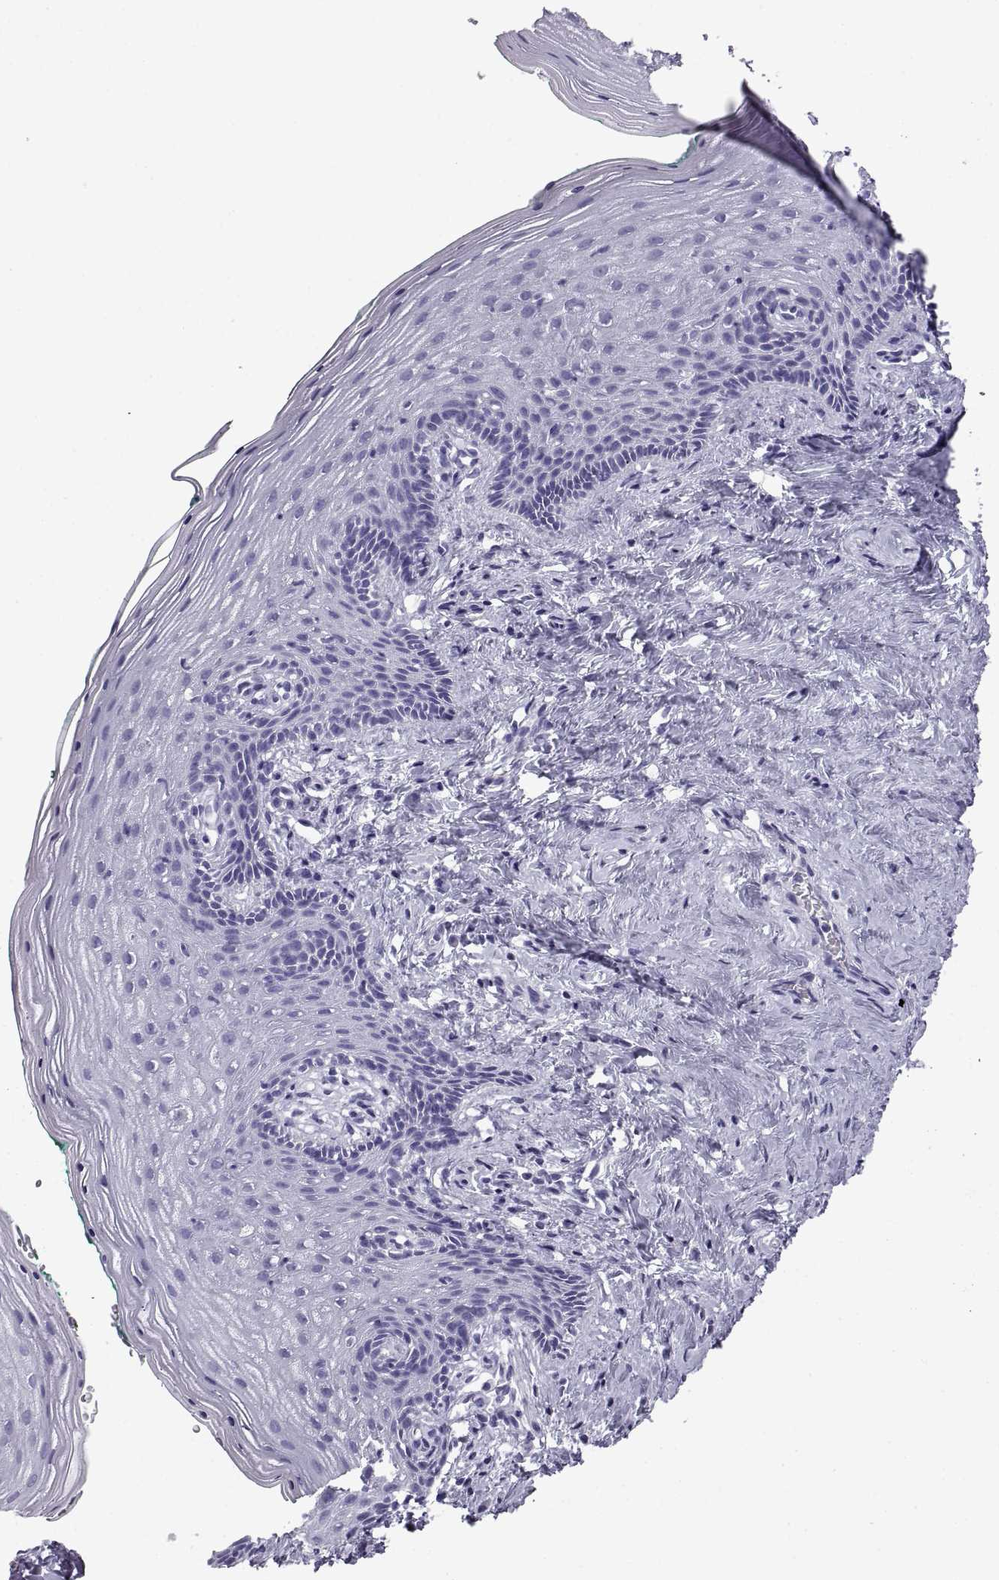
{"staining": {"intensity": "negative", "quantity": "none", "location": "none"}, "tissue": "vagina", "cell_type": "Squamous epithelial cells", "image_type": "normal", "snomed": [{"axis": "morphology", "description": "Normal tissue, NOS"}, {"axis": "topography", "description": "Vagina"}], "caption": "A high-resolution histopathology image shows immunohistochemistry staining of unremarkable vagina, which reveals no significant positivity in squamous epithelial cells. (DAB immunohistochemistry with hematoxylin counter stain).", "gene": "RLBP1", "patient": {"sex": "female", "age": 45}}